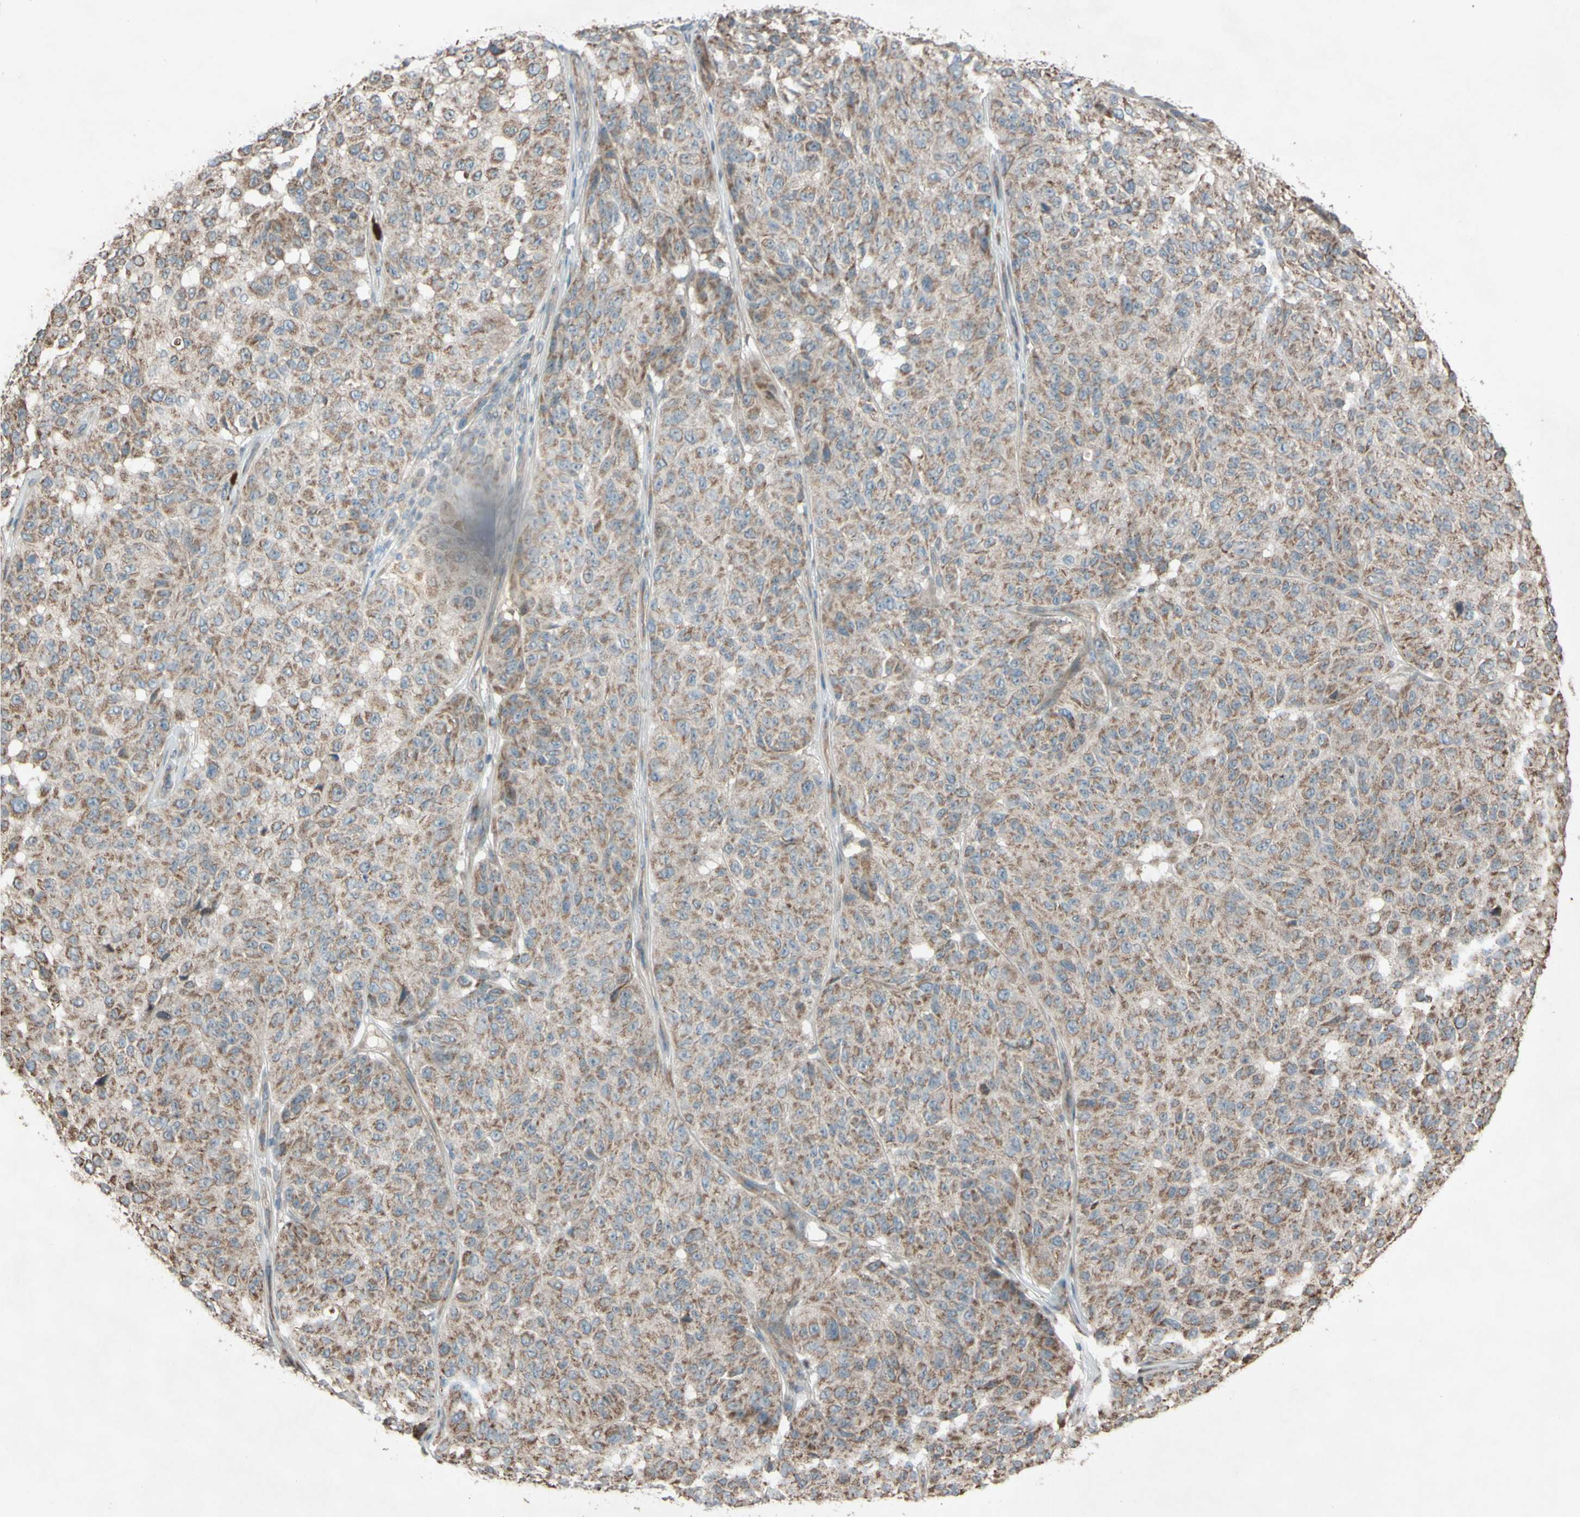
{"staining": {"intensity": "moderate", "quantity": ">75%", "location": "cytoplasmic/membranous"}, "tissue": "melanoma", "cell_type": "Tumor cells", "image_type": "cancer", "snomed": [{"axis": "morphology", "description": "Malignant melanoma, NOS"}, {"axis": "topography", "description": "Skin"}], "caption": "Melanoma was stained to show a protein in brown. There is medium levels of moderate cytoplasmic/membranous staining in about >75% of tumor cells.", "gene": "ACOT8", "patient": {"sex": "female", "age": 46}}